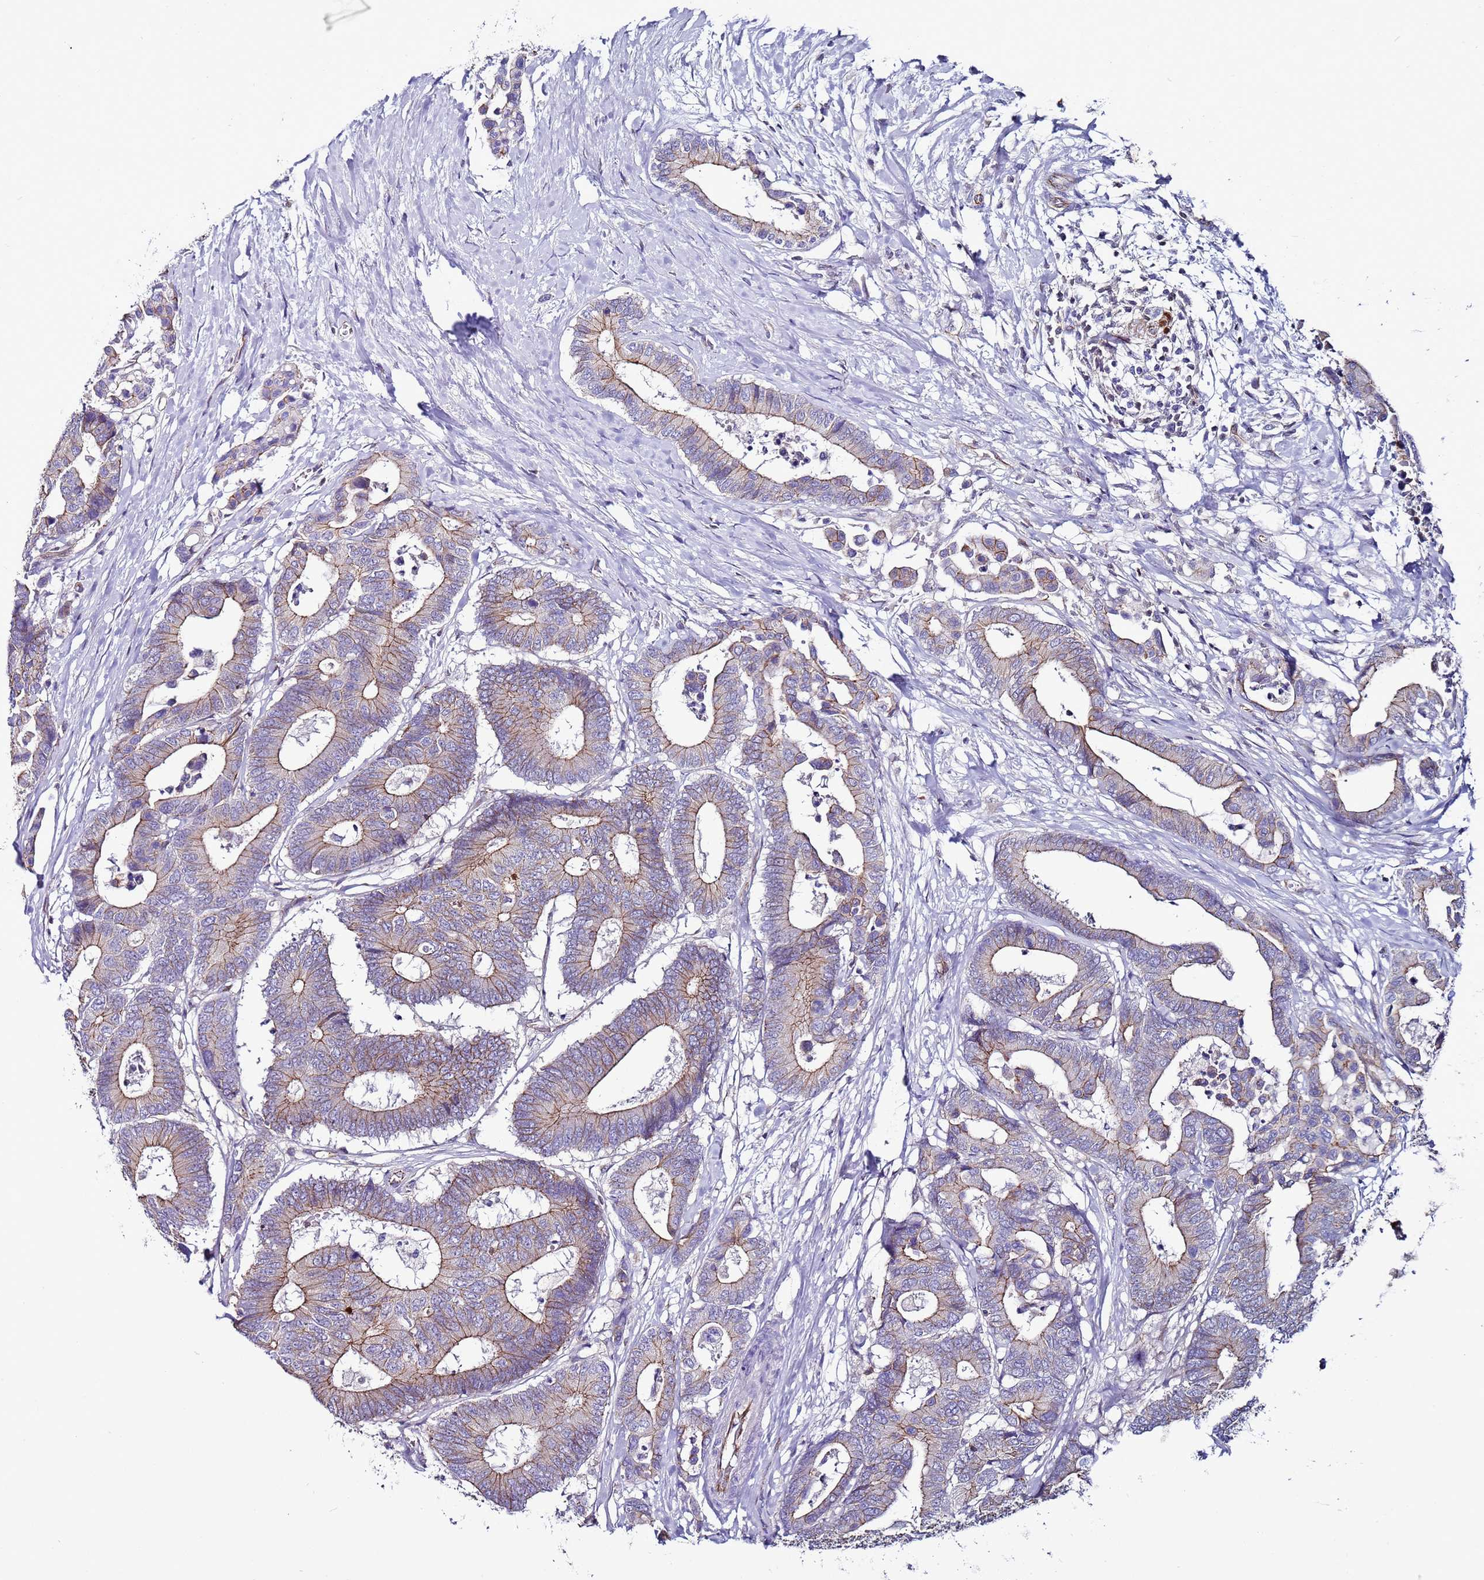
{"staining": {"intensity": "moderate", "quantity": "25%-75%", "location": "cytoplasmic/membranous"}, "tissue": "colorectal cancer", "cell_type": "Tumor cells", "image_type": "cancer", "snomed": [{"axis": "morphology", "description": "Normal tissue, NOS"}, {"axis": "morphology", "description": "Adenocarcinoma, NOS"}, {"axis": "topography", "description": "Colon"}], "caption": "A medium amount of moderate cytoplasmic/membranous positivity is appreciated in about 25%-75% of tumor cells in adenocarcinoma (colorectal) tissue. The staining was performed using DAB (3,3'-diaminobenzidine) to visualize the protein expression in brown, while the nuclei were stained in blue with hematoxylin (Magnification: 20x).", "gene": "TENM3", "patient": {"sex": "male", "age": 82}}